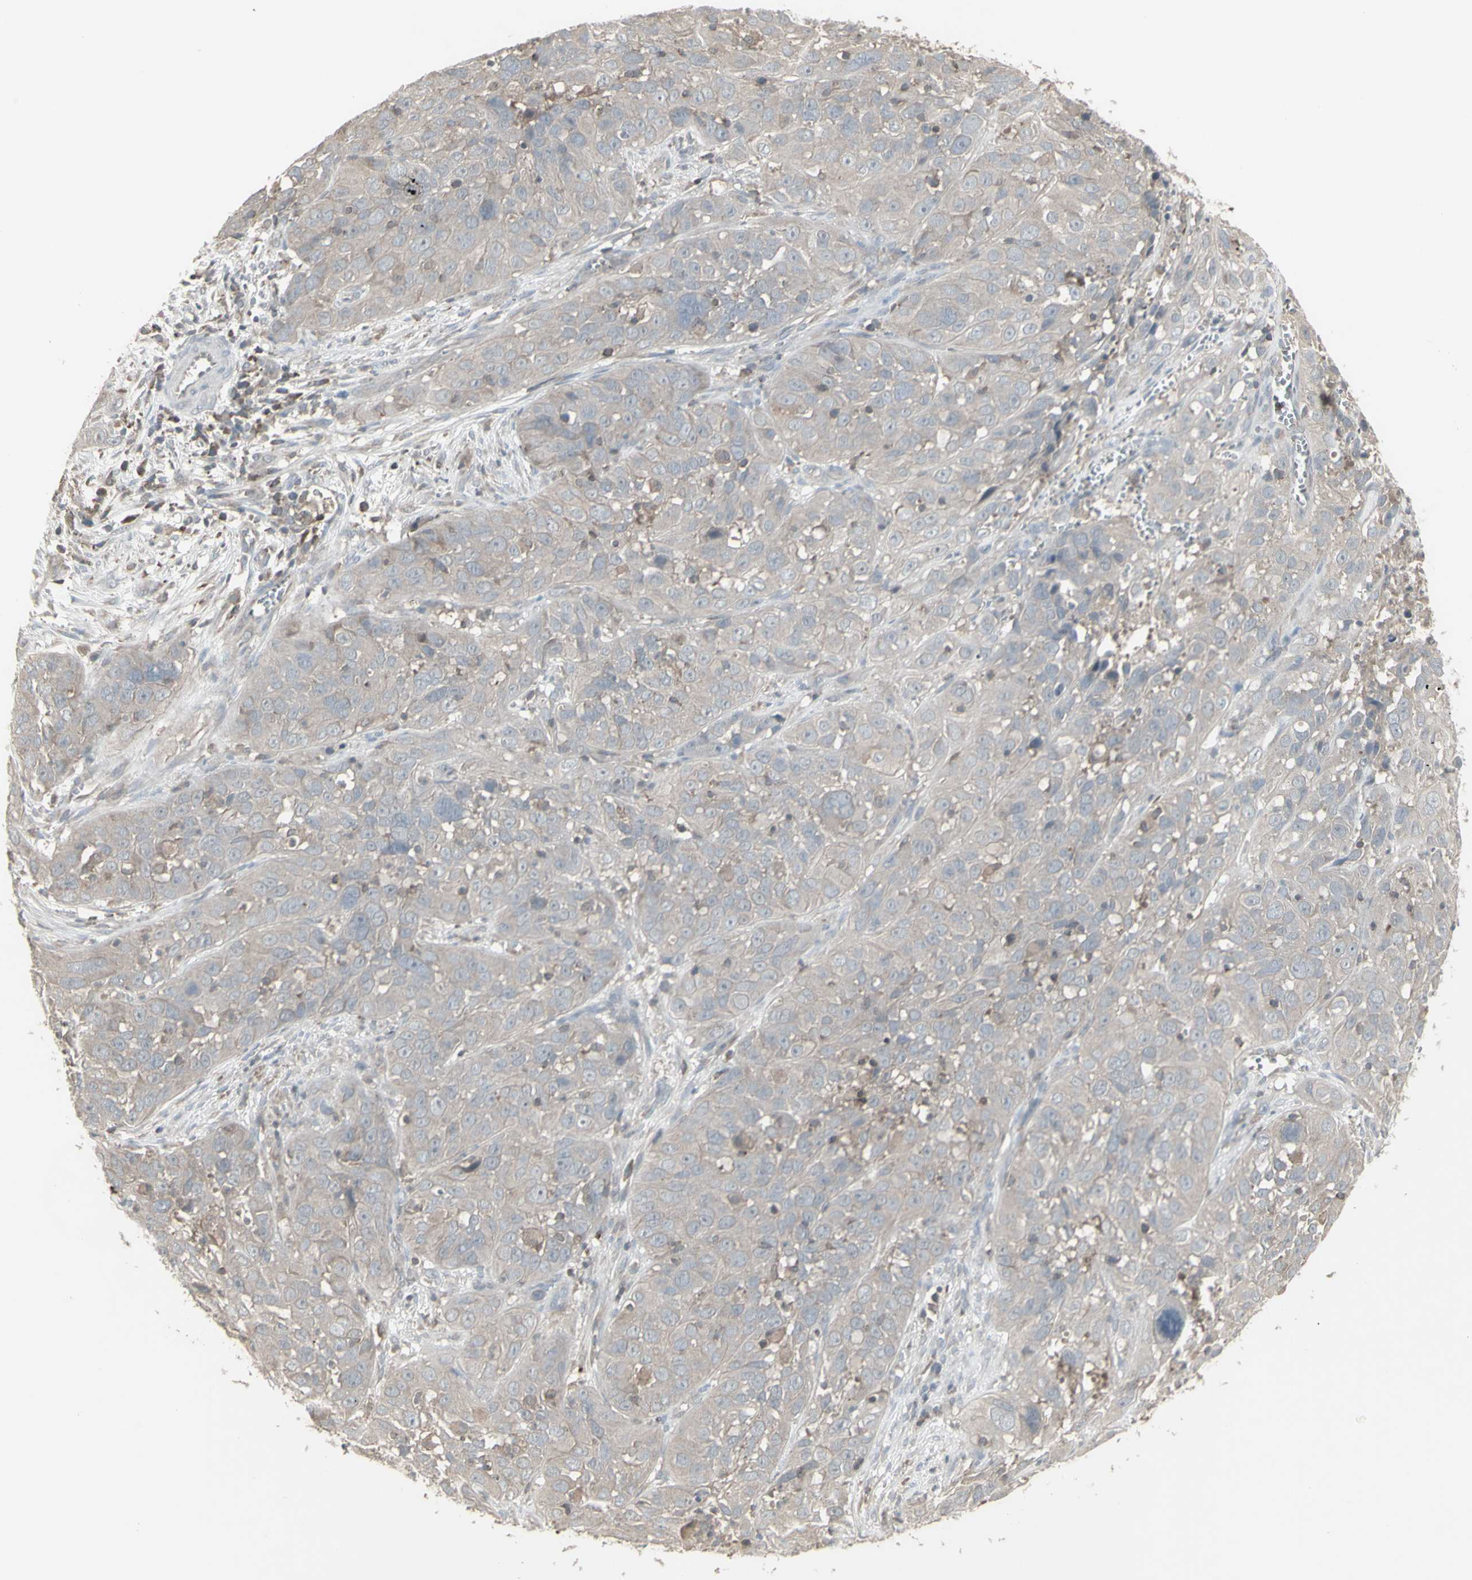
{"staining": {"intensity": "negative", "quantity": "none", "location": "none"}, "tissue": "cervical cancer", "cell_type": "Tumor cells", "image_type": "cancer", "snomed": [{"axis": "morphology", "description": "Squamous cell carcinoma, NOS"}, {"axis": "topography", "description": "Cervix"}], "caption": "The IHC micrograph has no significant staining in tumor cells of cervical cancer (squamous cell carcinoma) tissue. Nuclei are stained in blue.", "gene": "CSK", "patient": {"sex": "female", "age": 32}}